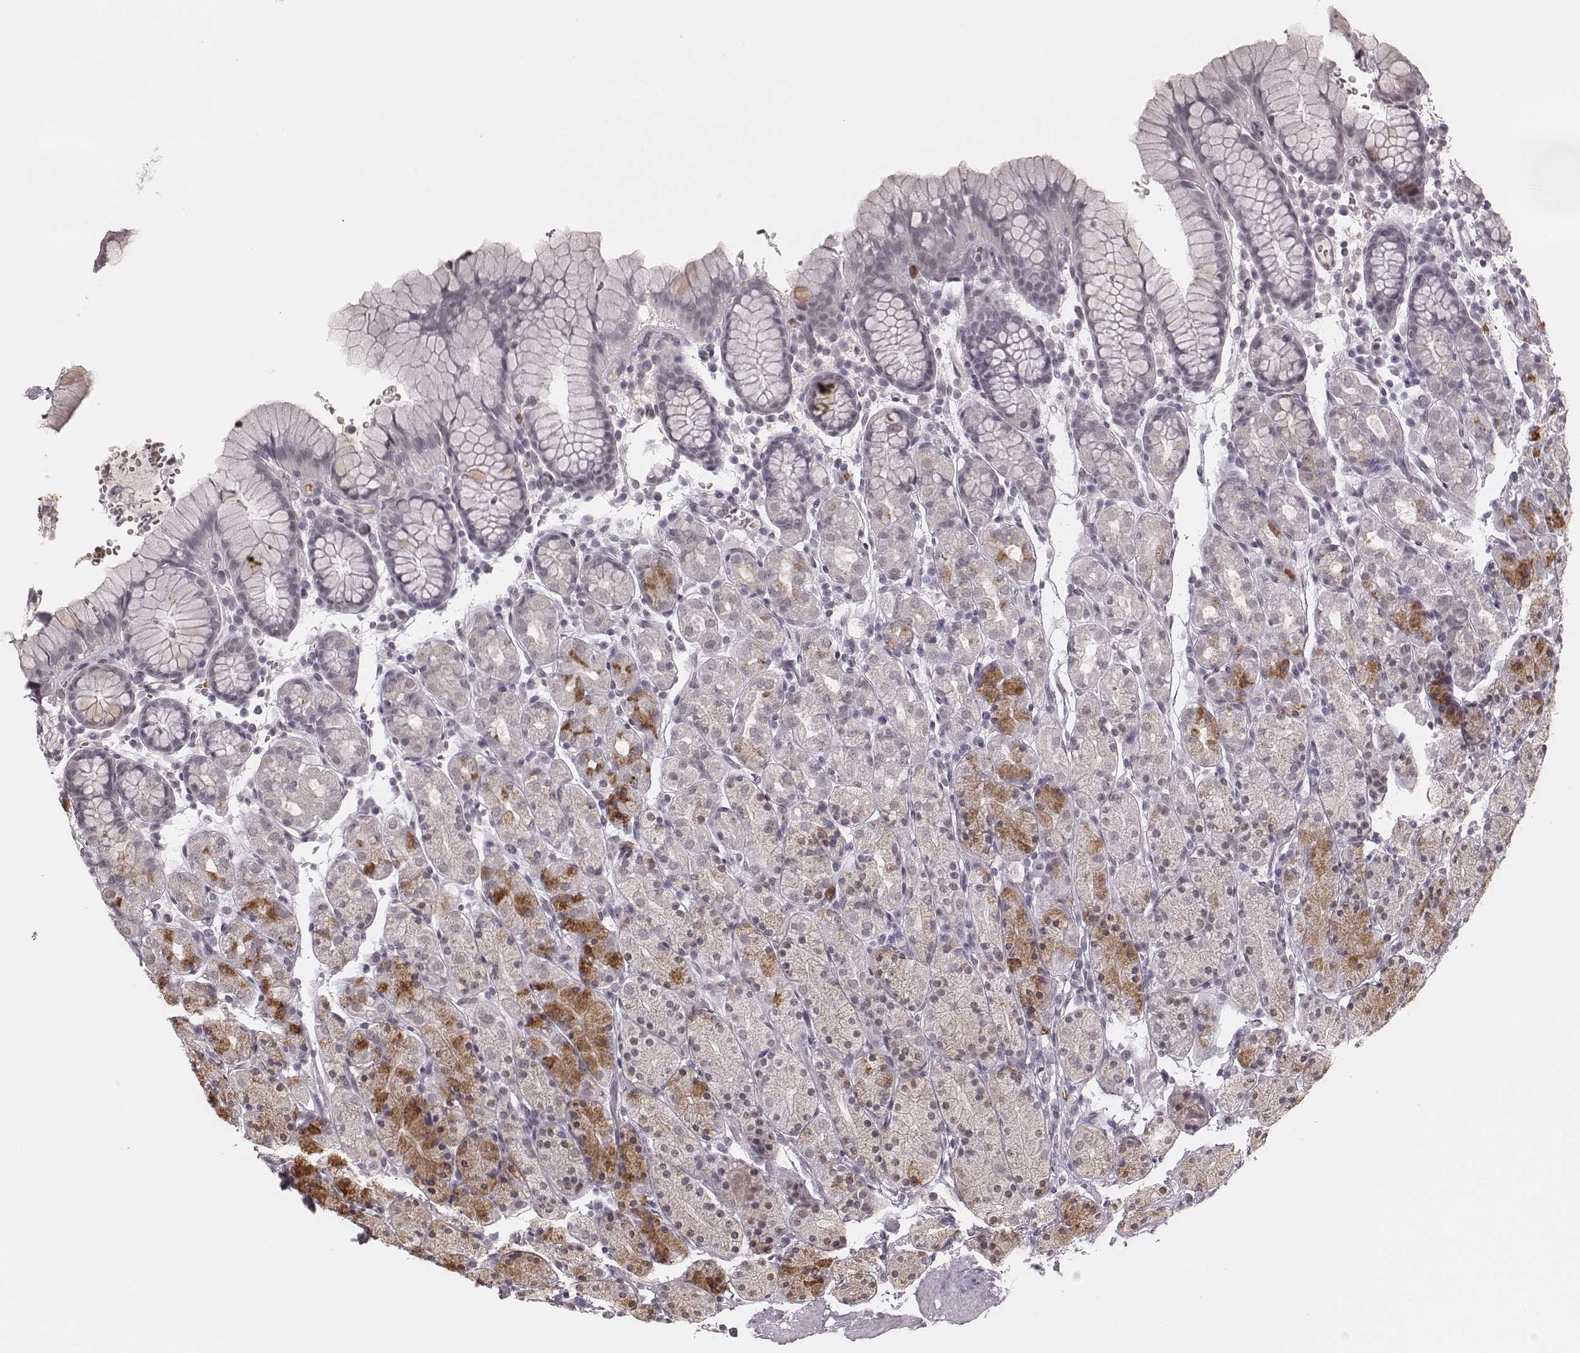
{"staining": {"intensity": "negative", "quantity": "none", "location": "none"}, "tissue": "stomach", "cell_type": "Glandular cells", "image_type": "normal", "snomed": [{"axis": "morphology", "description": "Normal tissue, NOS"}, {"axis": "topography", "description": "Stomach, upper"}, {"axis": "topography", "description": "Stomach"}], "caption": "Immunohistochemical staining of normal stomach reveals no significant expression in glandular cells.", "gene": "KITLG", "patient": {"sex": "male", "age": 62}}